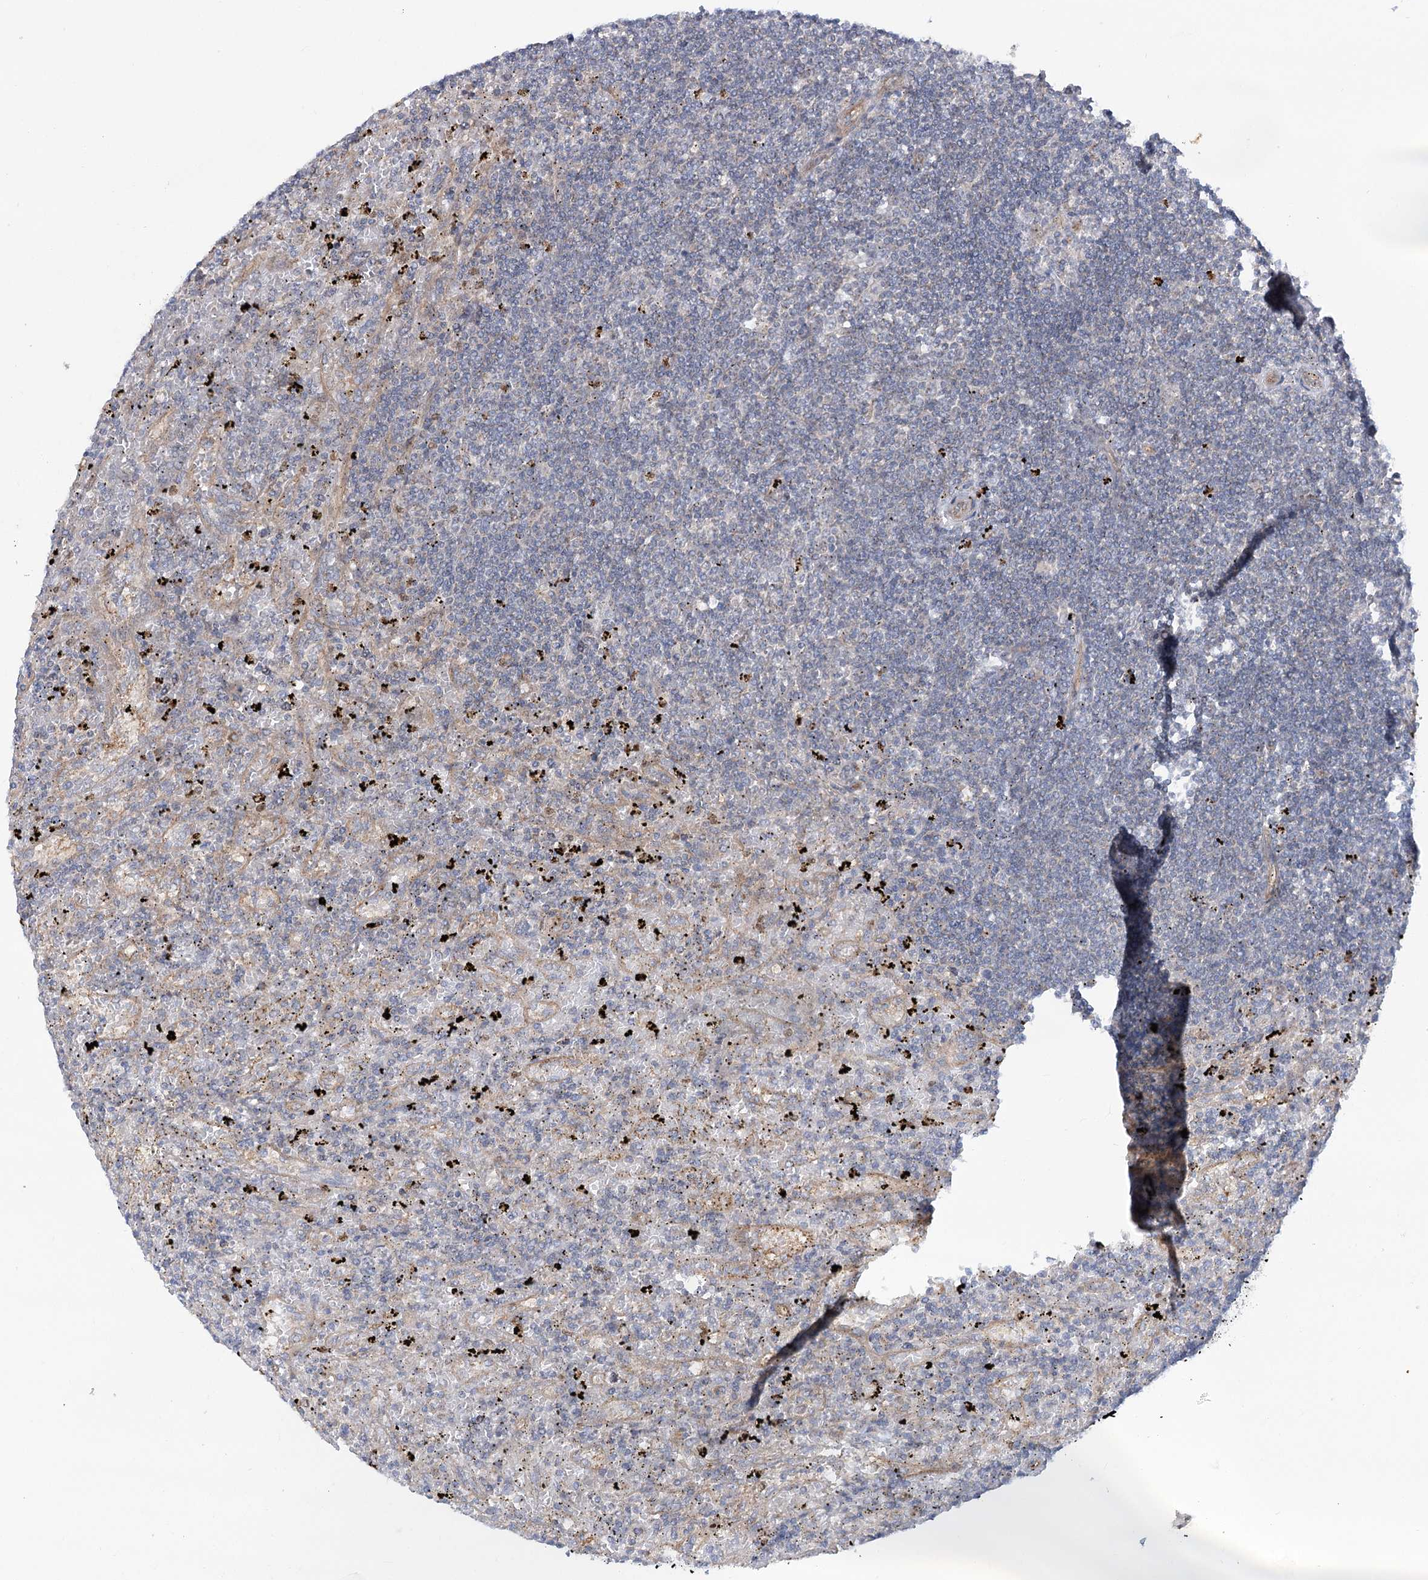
{"staining": {"intensity": "negative", "quantity": "none", "location": "none"}, "tissue": "lymphoma", "cell_type": "Tumor cells", "image_type": "cancer", "snomed": [{"axis": "morphology", "description": "Malignant lymphoma, non-Hodgkin's type, Low grade"}, {"axis": "topography", "description": "Spleen"}], "caption": "Tumor cells are negative for protein expression in human lymphoma.", "gene": "SCN11A", "patient": {"sex": "male", "age": 76}}